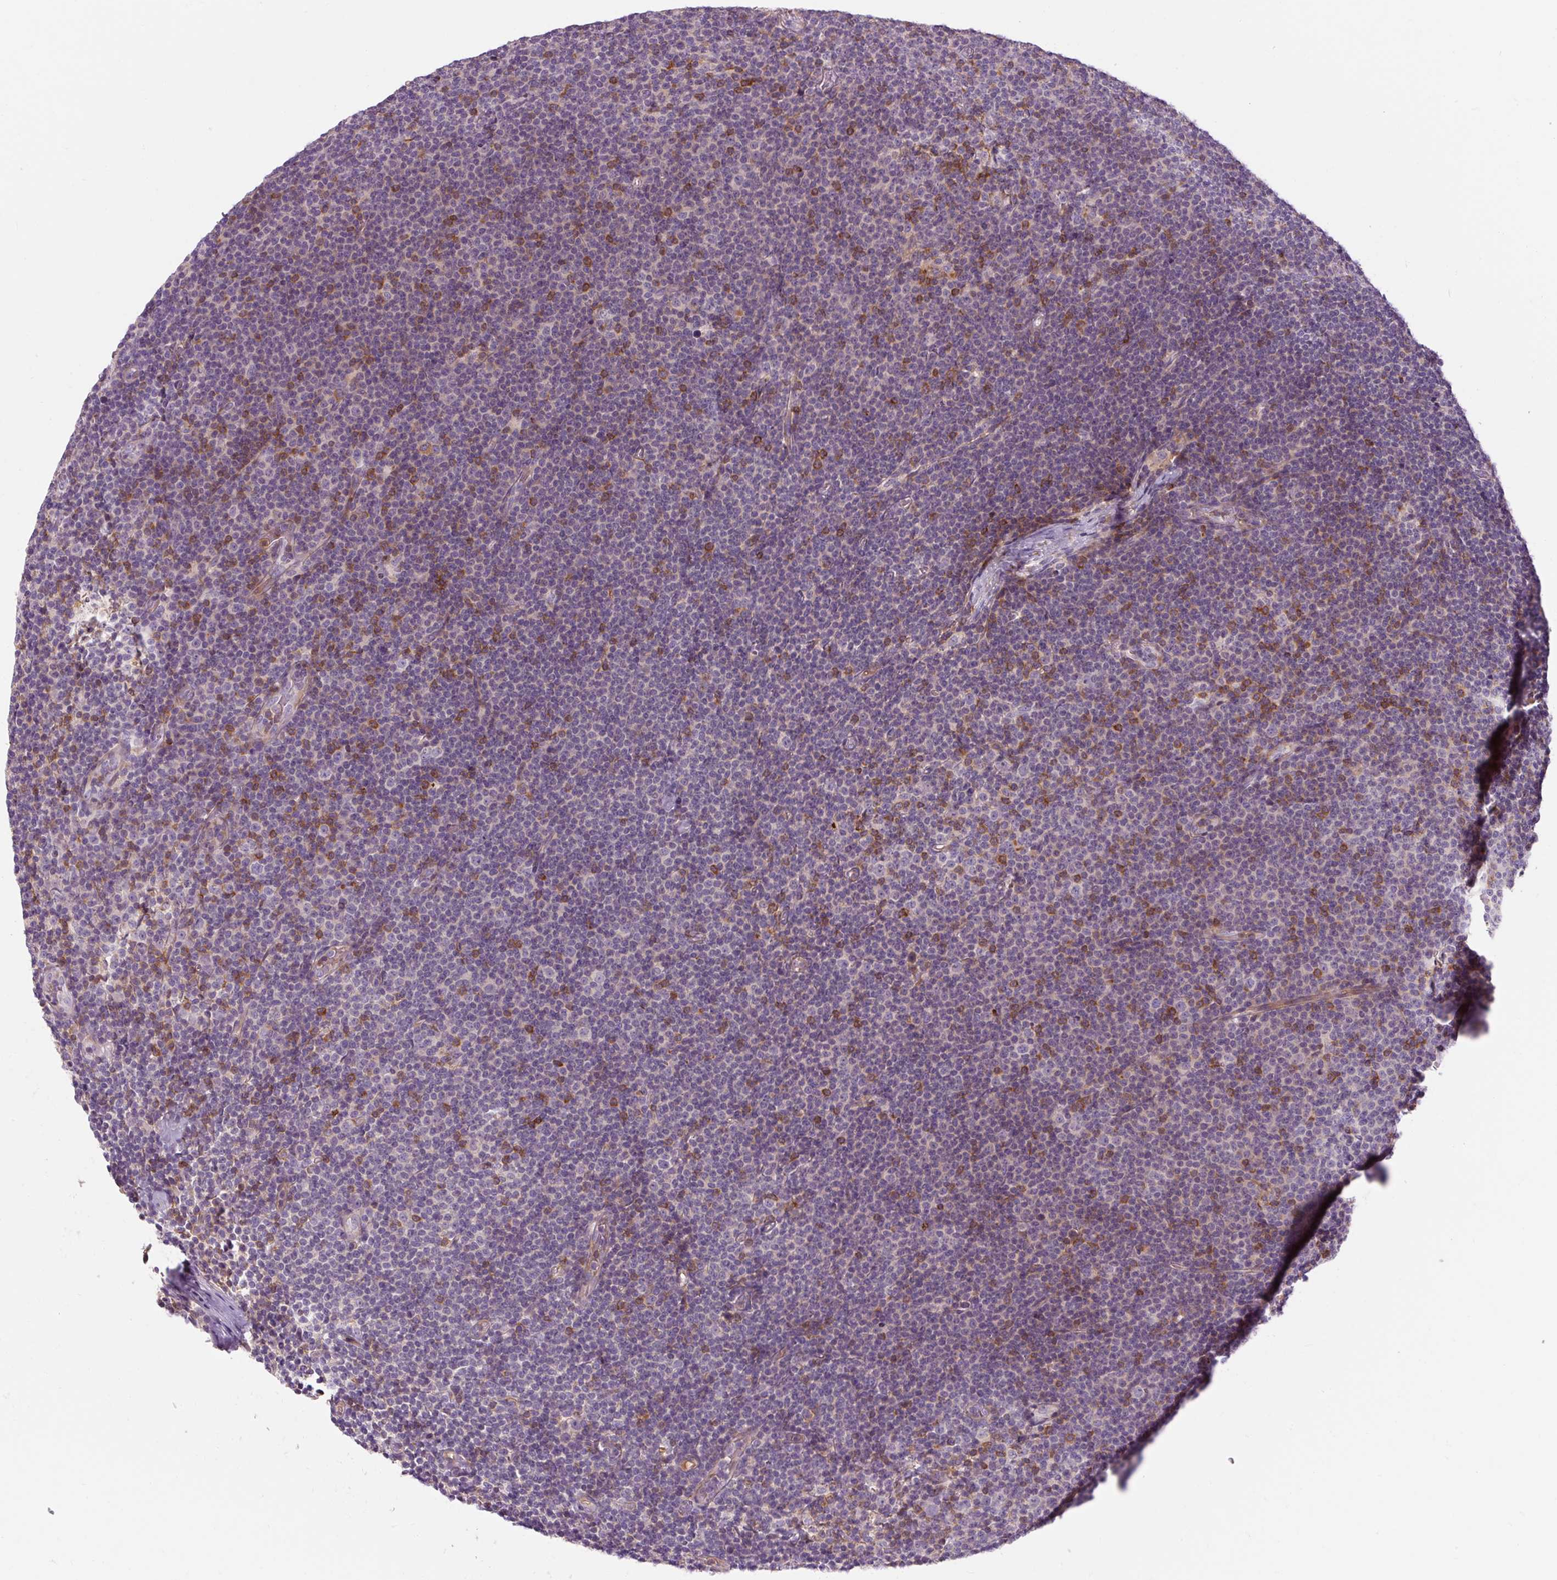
{"staining": {"intensity": "moderate", "quantity": "<25%", "location": "cytoplasmic/membranous"}, "tissue": "lymphoma", "cell_type": "Tumor cells", "image_type": "cancer", "snomed": [{"axis": "morphology", "description": "Malignant lymphoma, non-Hodgkin's type, Low grade"}, {"axis": "topography", "description": "Lymph node"}], "caption": "Malignant lymphoma, non-Hodgkin's type (low-grade) stained with a protein marker displays moderate staining in tumor cells.", "gene": "TIGD2", "patient": {"sex": "male", "age": 48}}